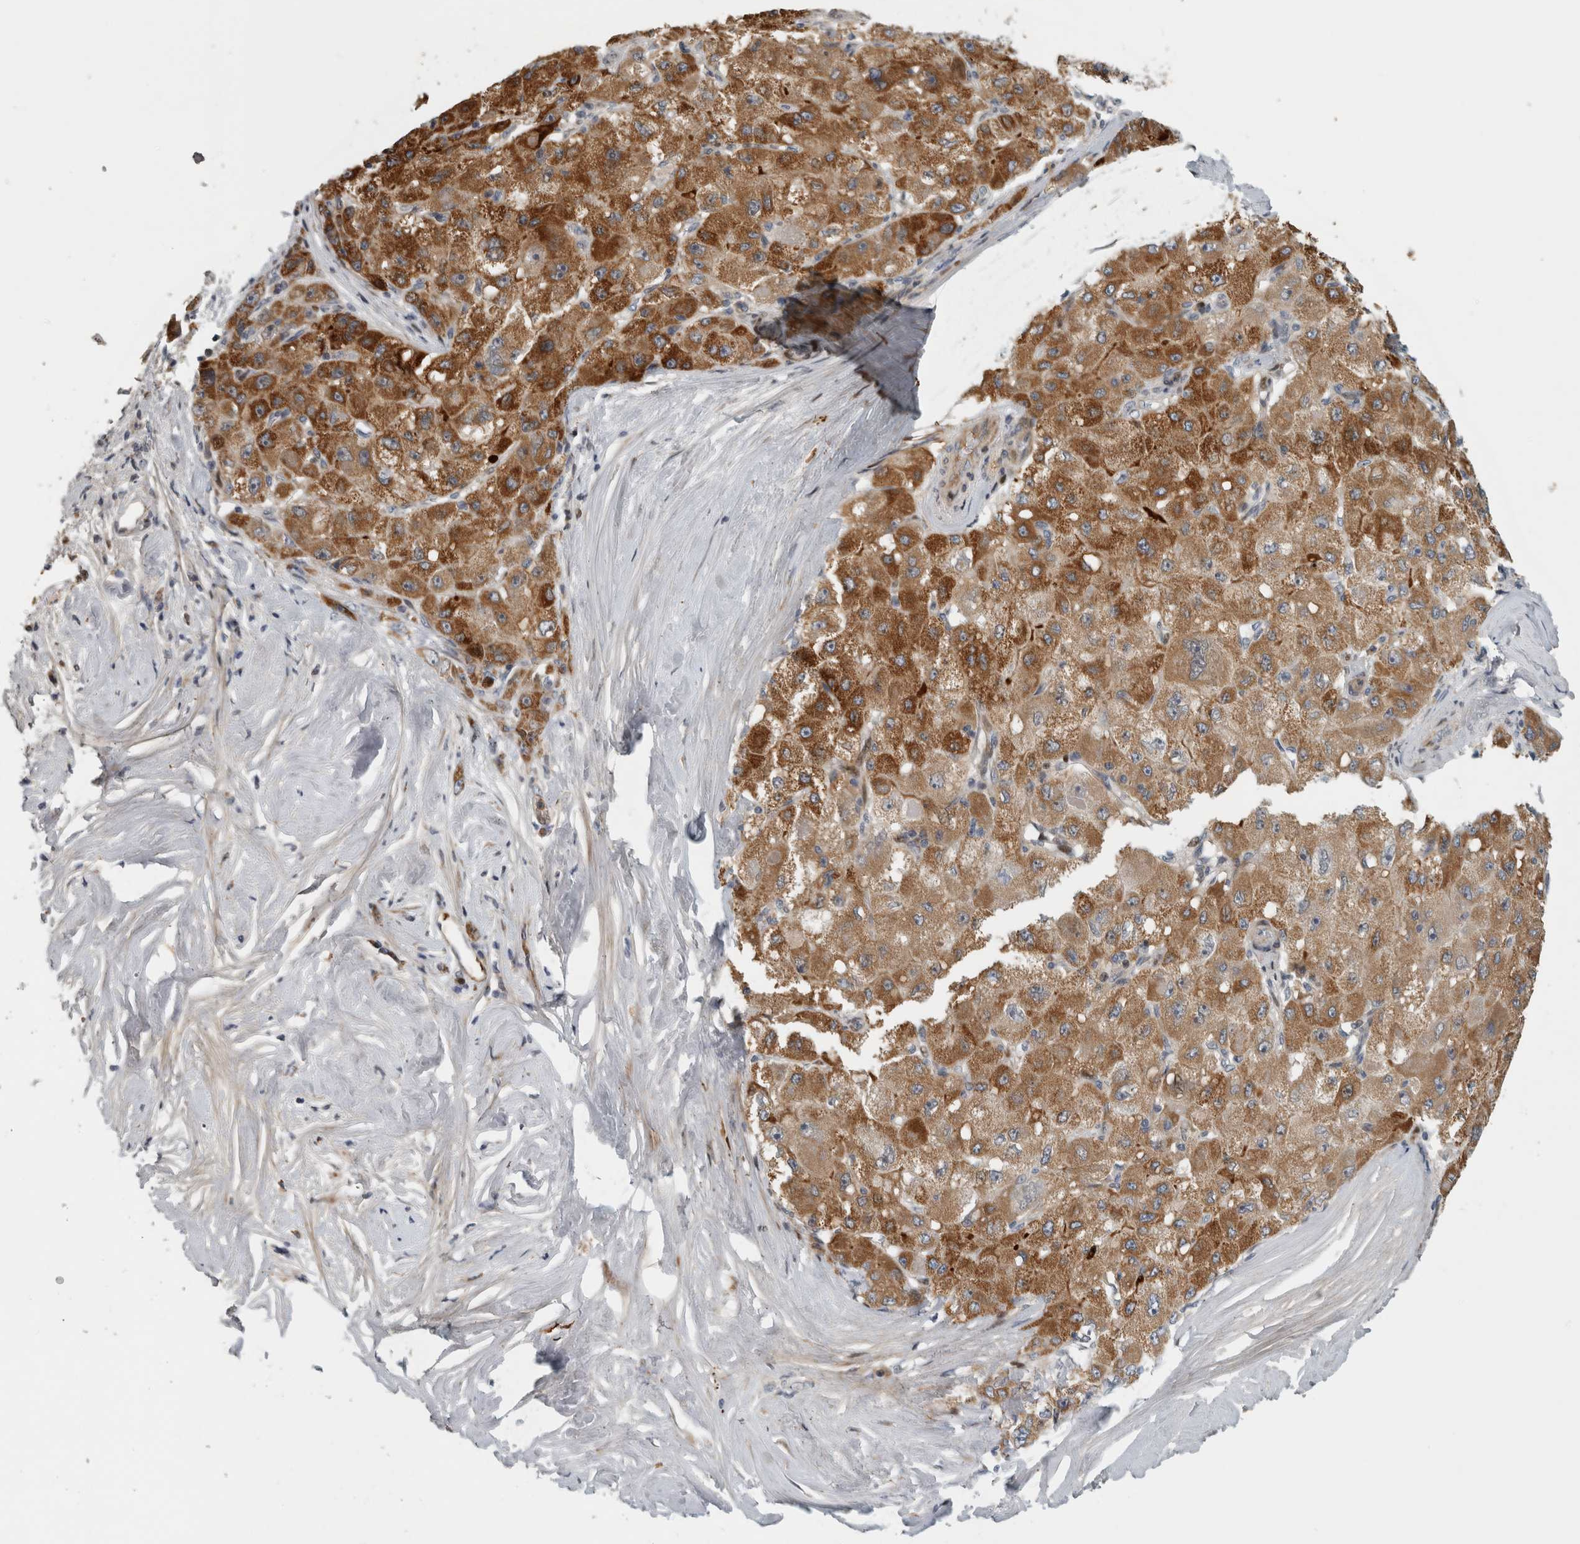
{"staining": {"intensity": "moderate", "quantity": ">75%", "location": "cytoplasmic/membranous"}, "tissue": "liver cancer", "cell_type": "Tumor cells", "image_type": "cancer", "snomed": [{"axis": "morphology", "description": "Carcinoma, Hepatocellular, NOS"}, {"axis": "topography", "description": "Liver"}], "caption": "Protein staining shows moderate cytoplasmic/membranous staining in about >75% of tumor cells in hepatocellular carcinoma (liver).", "gene": "RBM48", "patient": {"sex": "male", "age": 80}}